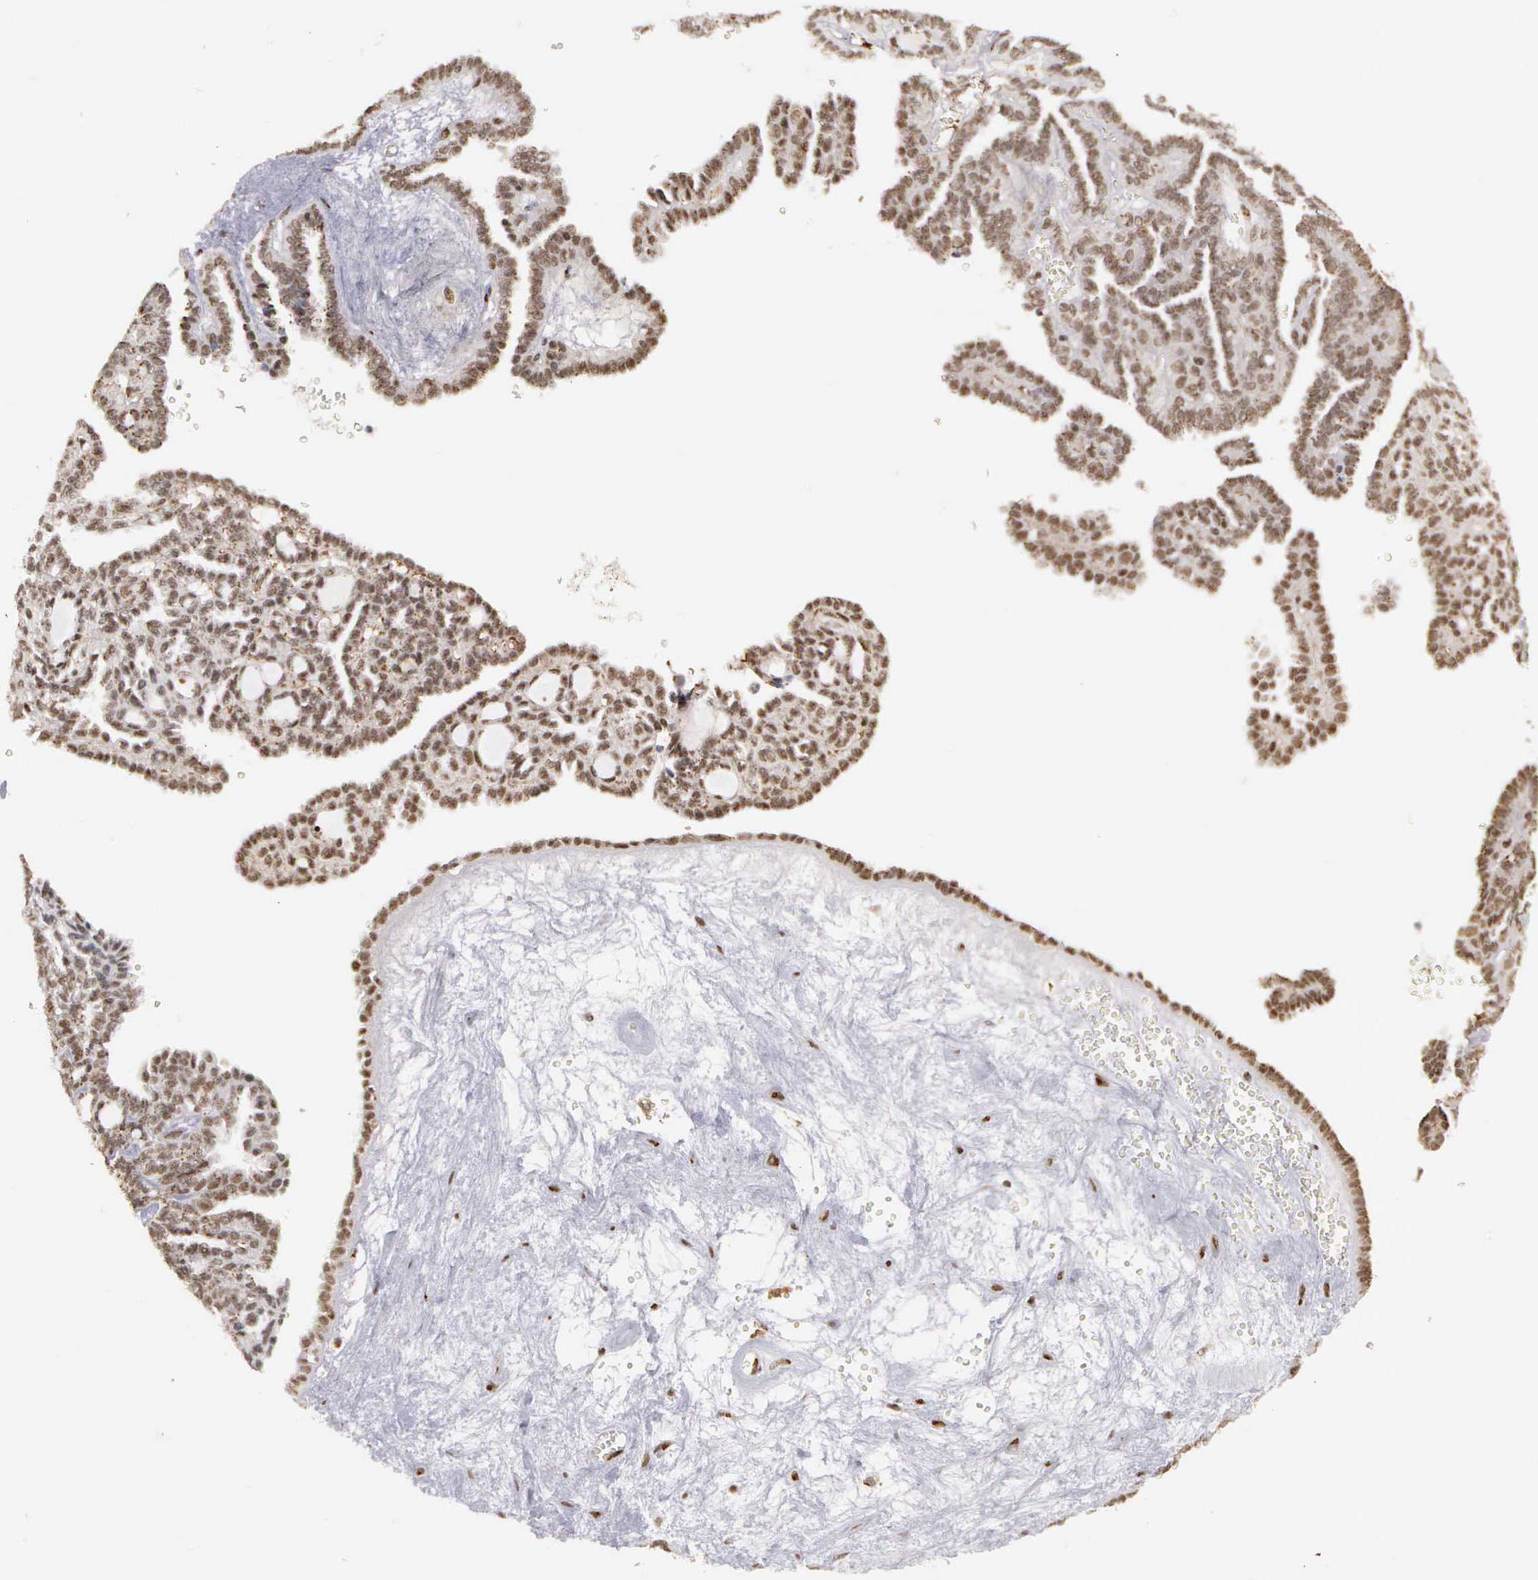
{"staining": {"intensity": "moderate", "quantity": ">75%", "location": "nuclear"}, "tissue": "ovarian cancer", "cell_type": "Tumor cells", "image_type": "cancer", "snomed": [{"axis": "morphology", "description": "Cystadenocarcinoma, serous, NOS"}, {"axis": "topography", "description": "Ovary"}], "caption": "Ovarian cancer (serous cystadenocarcinoma) stained with immunohistochemistry reveals moderate nuclear staining in approximately >75% of tumor cells.", "gene": "GTF2A1", "patient": {"sex": "female", "age": 71}}